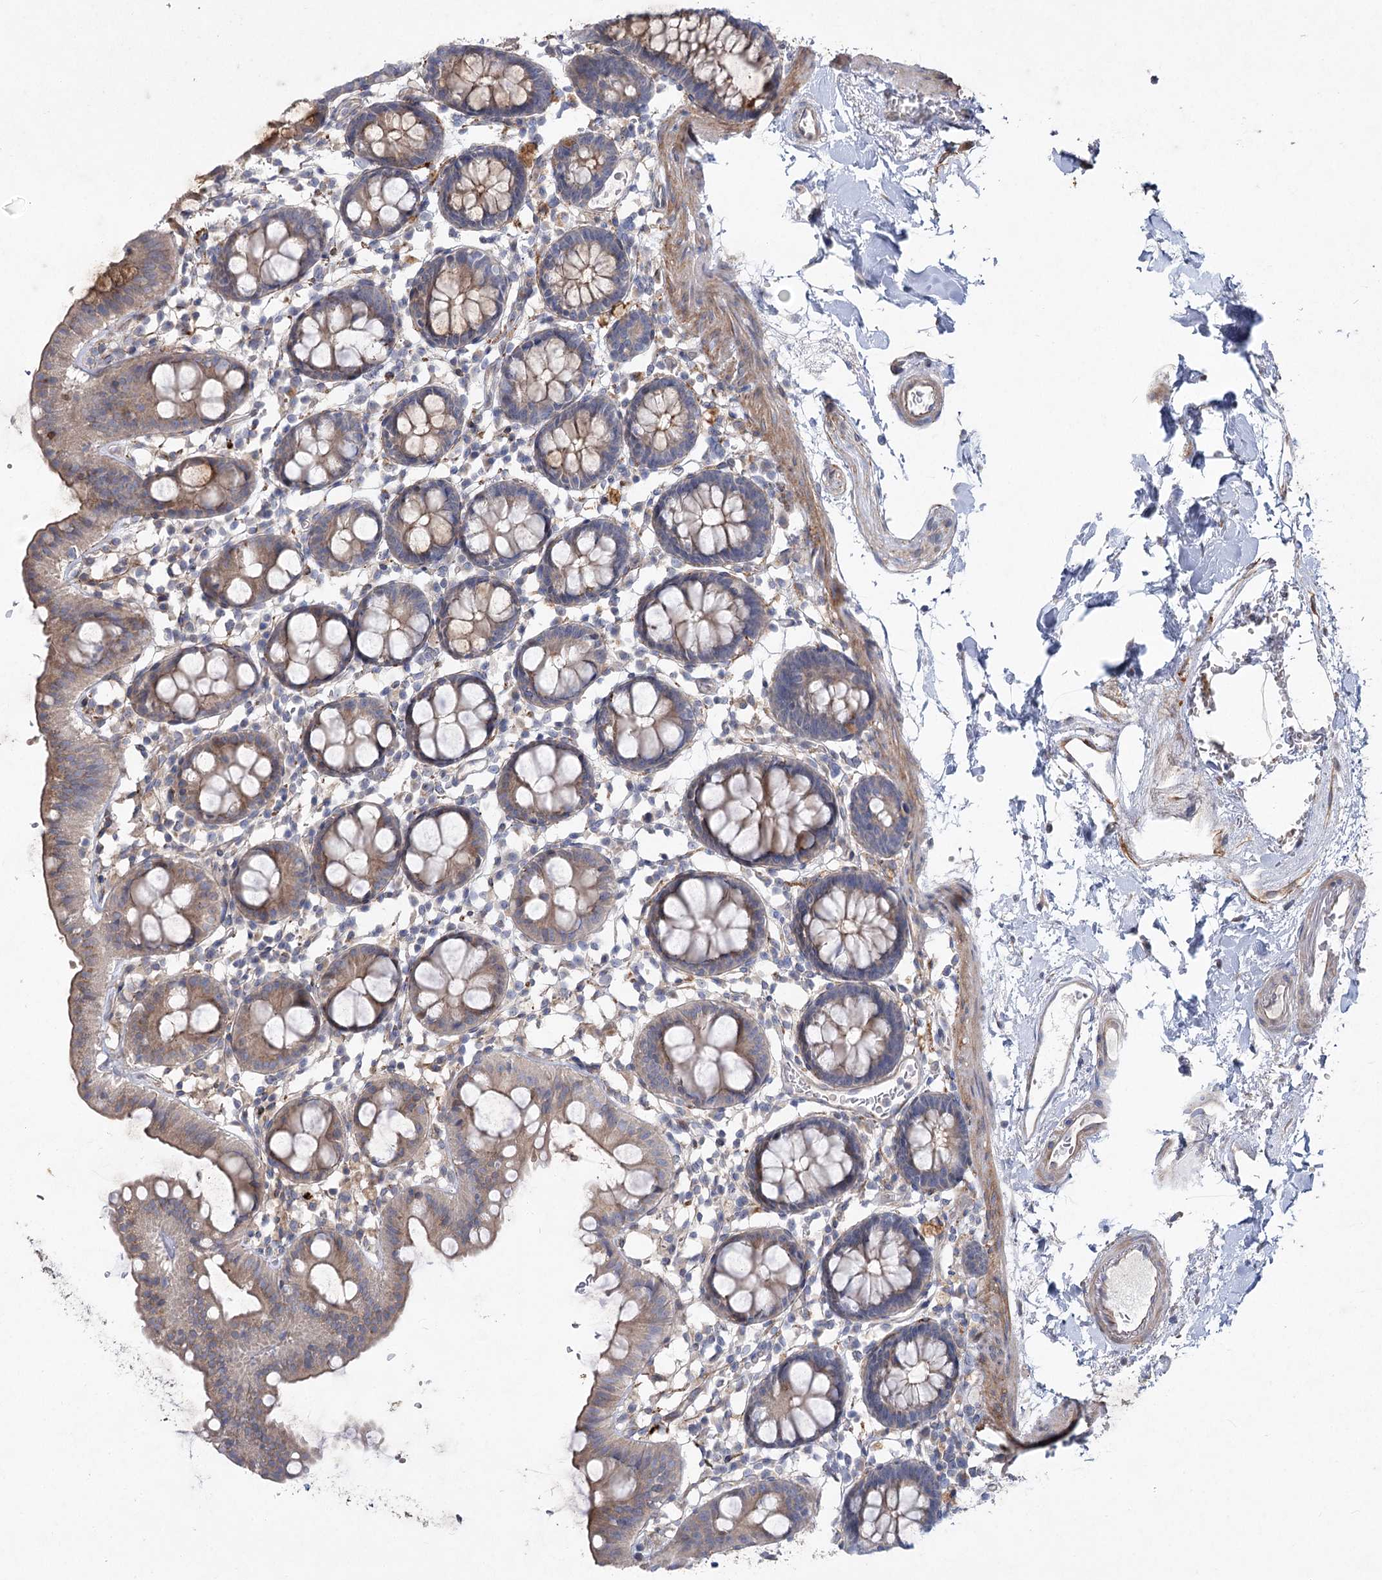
{"staining": {"intensity": "weak", "quantity": ">75%", "location": "cytoplasmic/membranous"}, "tissue": "colon", "cell_type": "Endothelial cells", "image_type": "normal", "snomed": [{"axis": "morphology", "description": "Normal tissue, NOS"}, {"axis": "topography", "description": "Colon"}], "caption": "Endothelial cells reveal low levels of weak cytoplasmic/membranous expression in approximately >75% of cells in benign colon.", "gene": "SH3BP5L", "patient": {"sex": "male", "age": 75}}